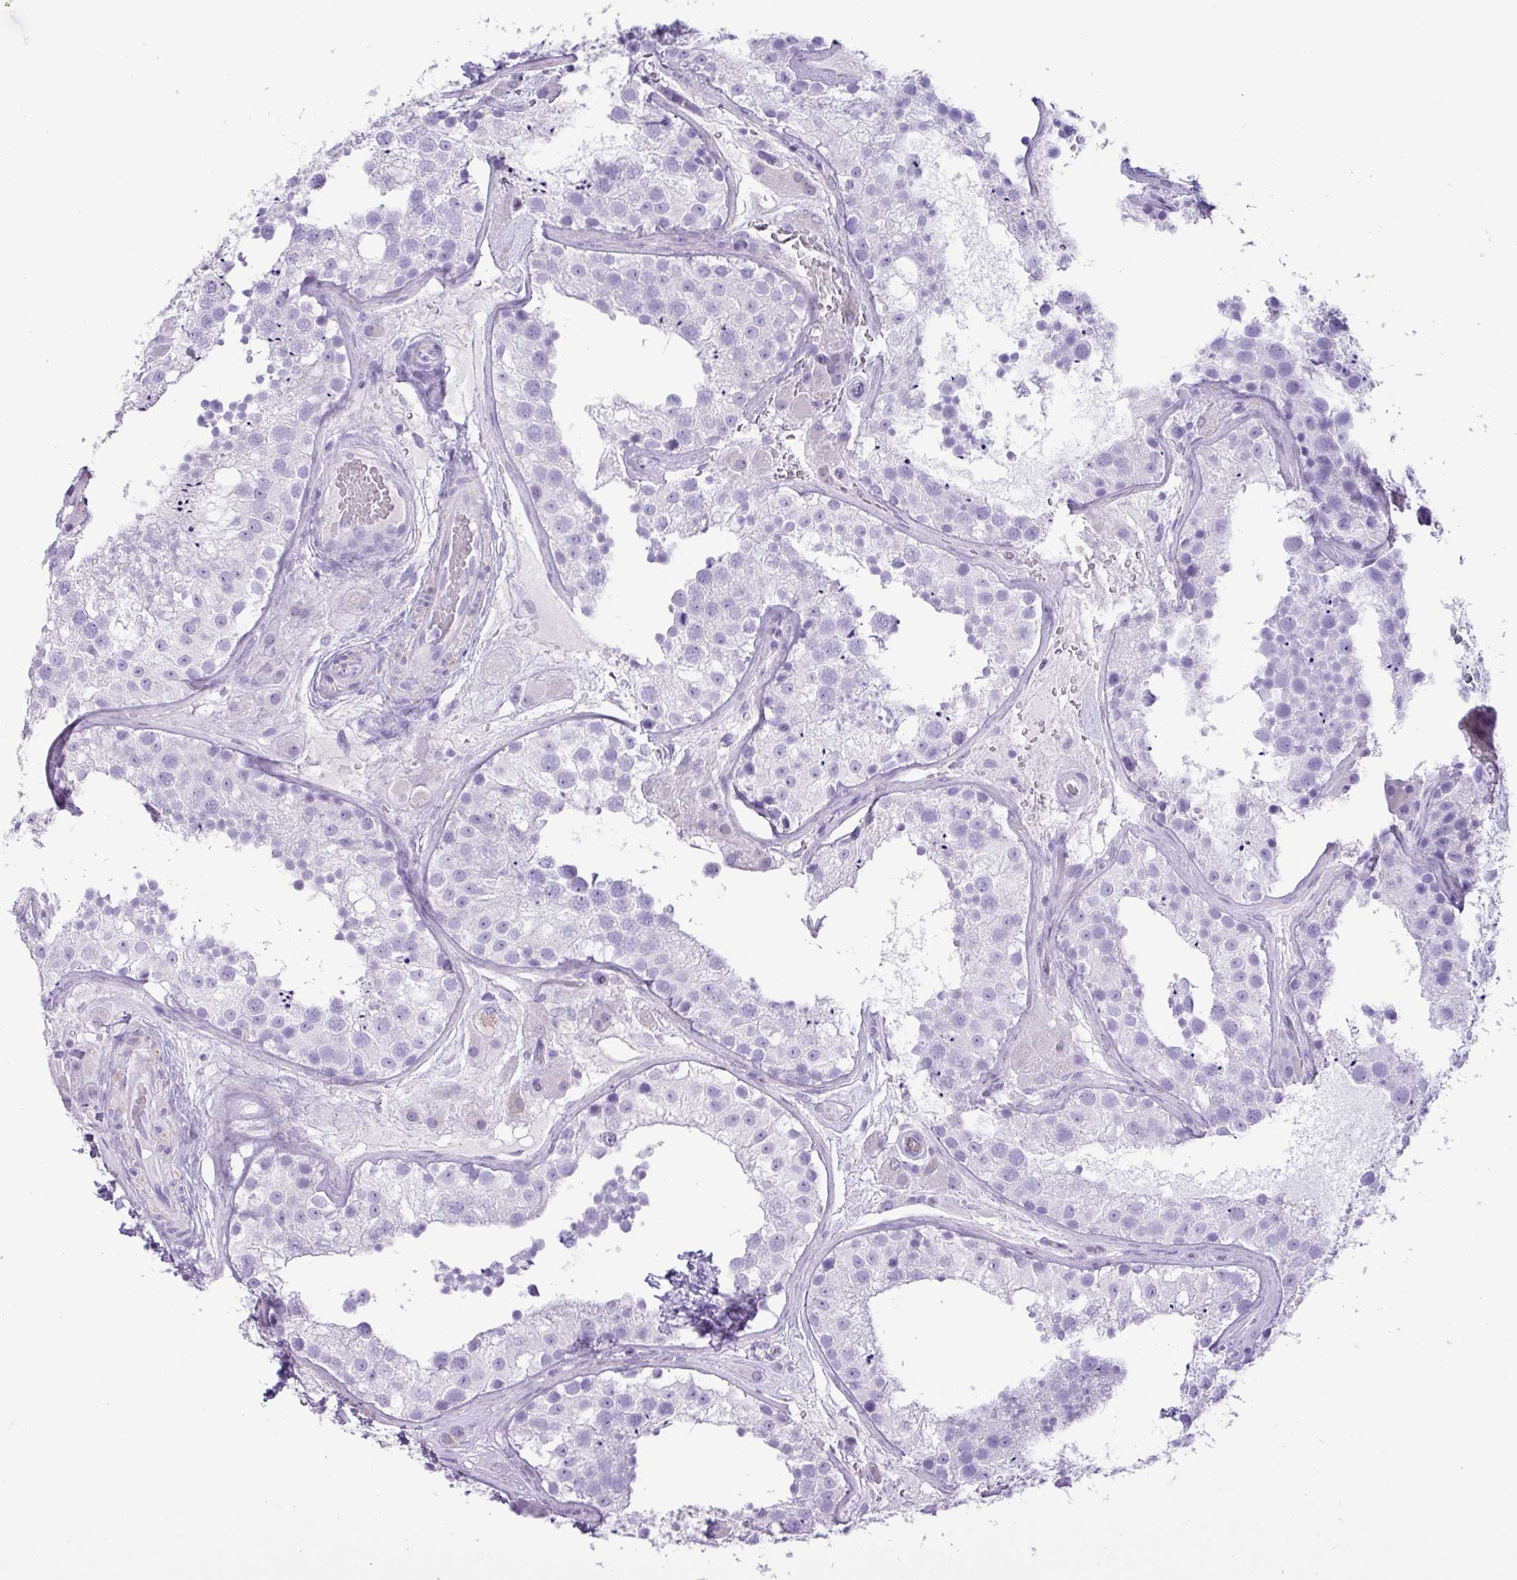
{"staining": {"intensity": "negative", "quantity": "none", "location": "none"}, "tissue": "testis", "cell_type": "Cells in seminiferous ducts", "image_type": "normal", "snomed": [{"axis": "morphology", "description": "Normal tissue, NOS"}, {"axis": "topography", "description": "Testis"}], "caption": "A high-resolution histopathology image shows immunohistochemistry staining of unremarkable testis, which demonstrates no significant positivity in cells in seminiferous ducts. The staining is performed using DAB brown chromogen with nuclei counter-stained in using hematoxylin.", "gene": "CKMT2", "patient": {"sex": "male", "age": 26}}